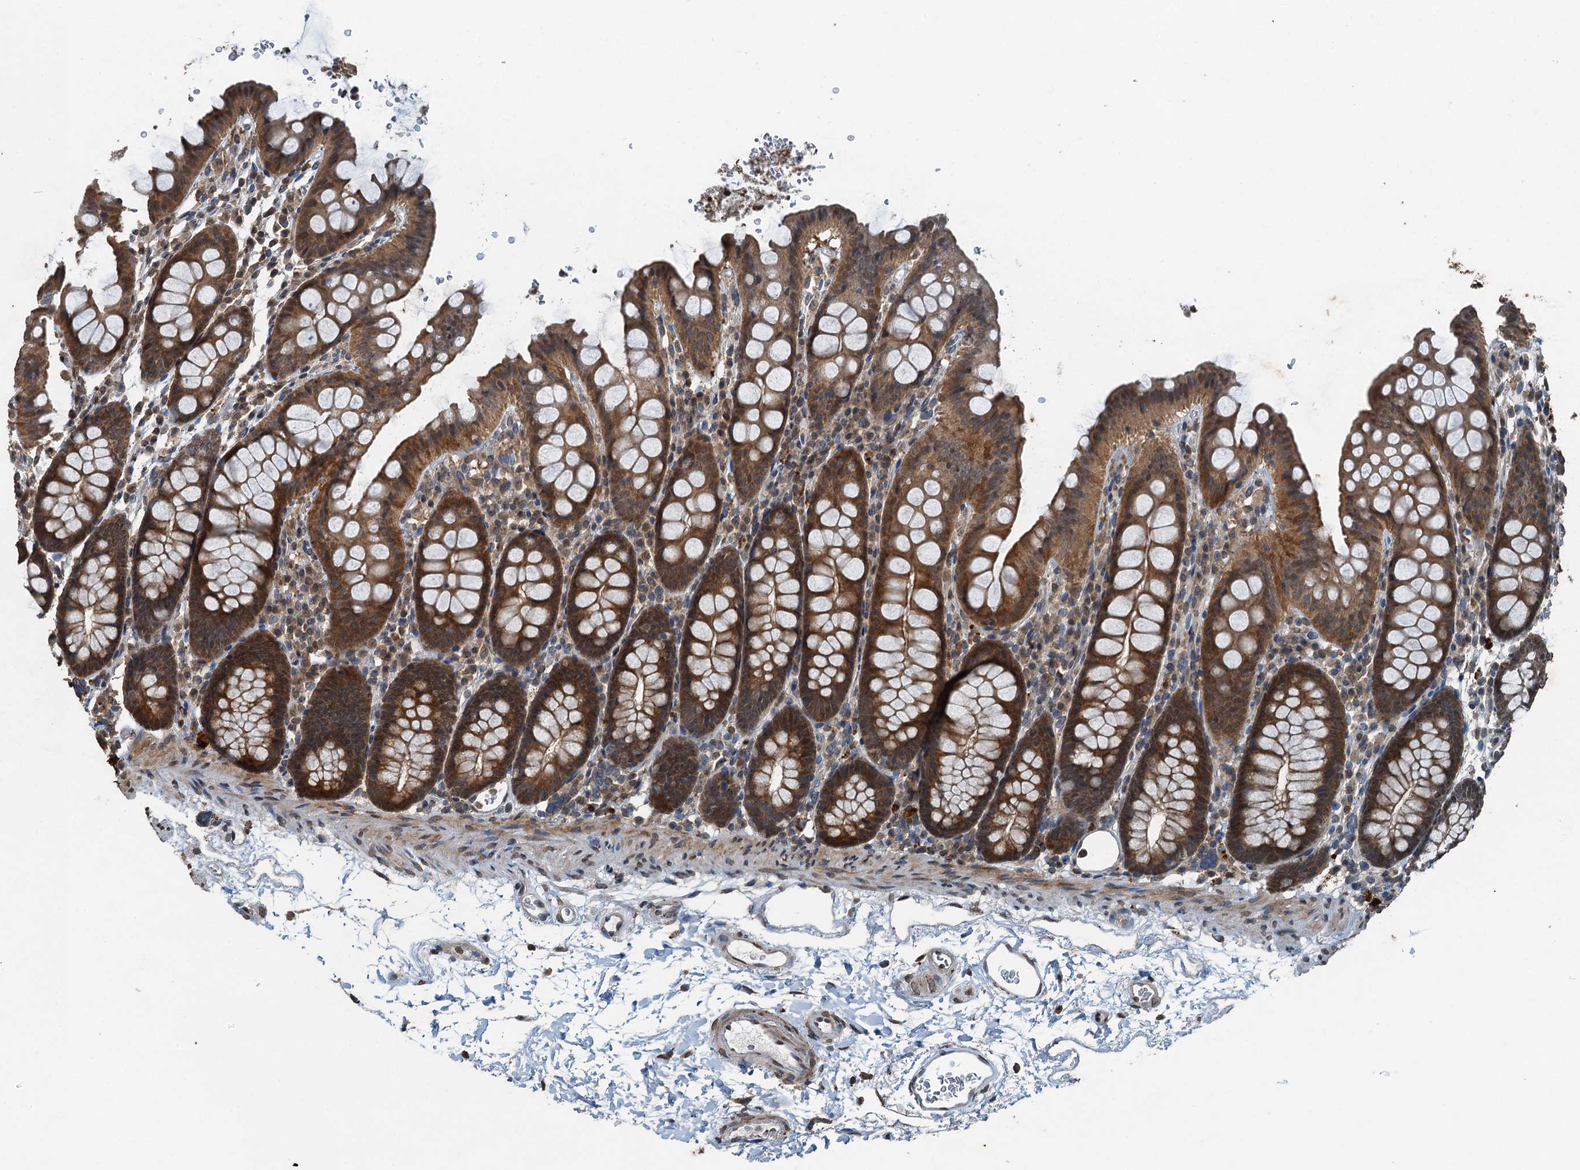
{"staining": {"intensity": "moderate", "quantity": "25%-75%", "location": "nuclear"}, "tissue": "colon", "cell_type": "Endothelial cells", "image_type": "normal", "snomed": [{"axis": "morphology", "description": "Normal tissue, NOS"}, {"axis": "topography", "description": "Colon"}], "caption": "Immunohistochemistry (IHC) of normal colon exhibits medium levels of moderate nuclear positivity in approximately 25%-75% of endothelial cells.", "gene": "TCTN1", "patient": {"sex": "male", "age": 75}}